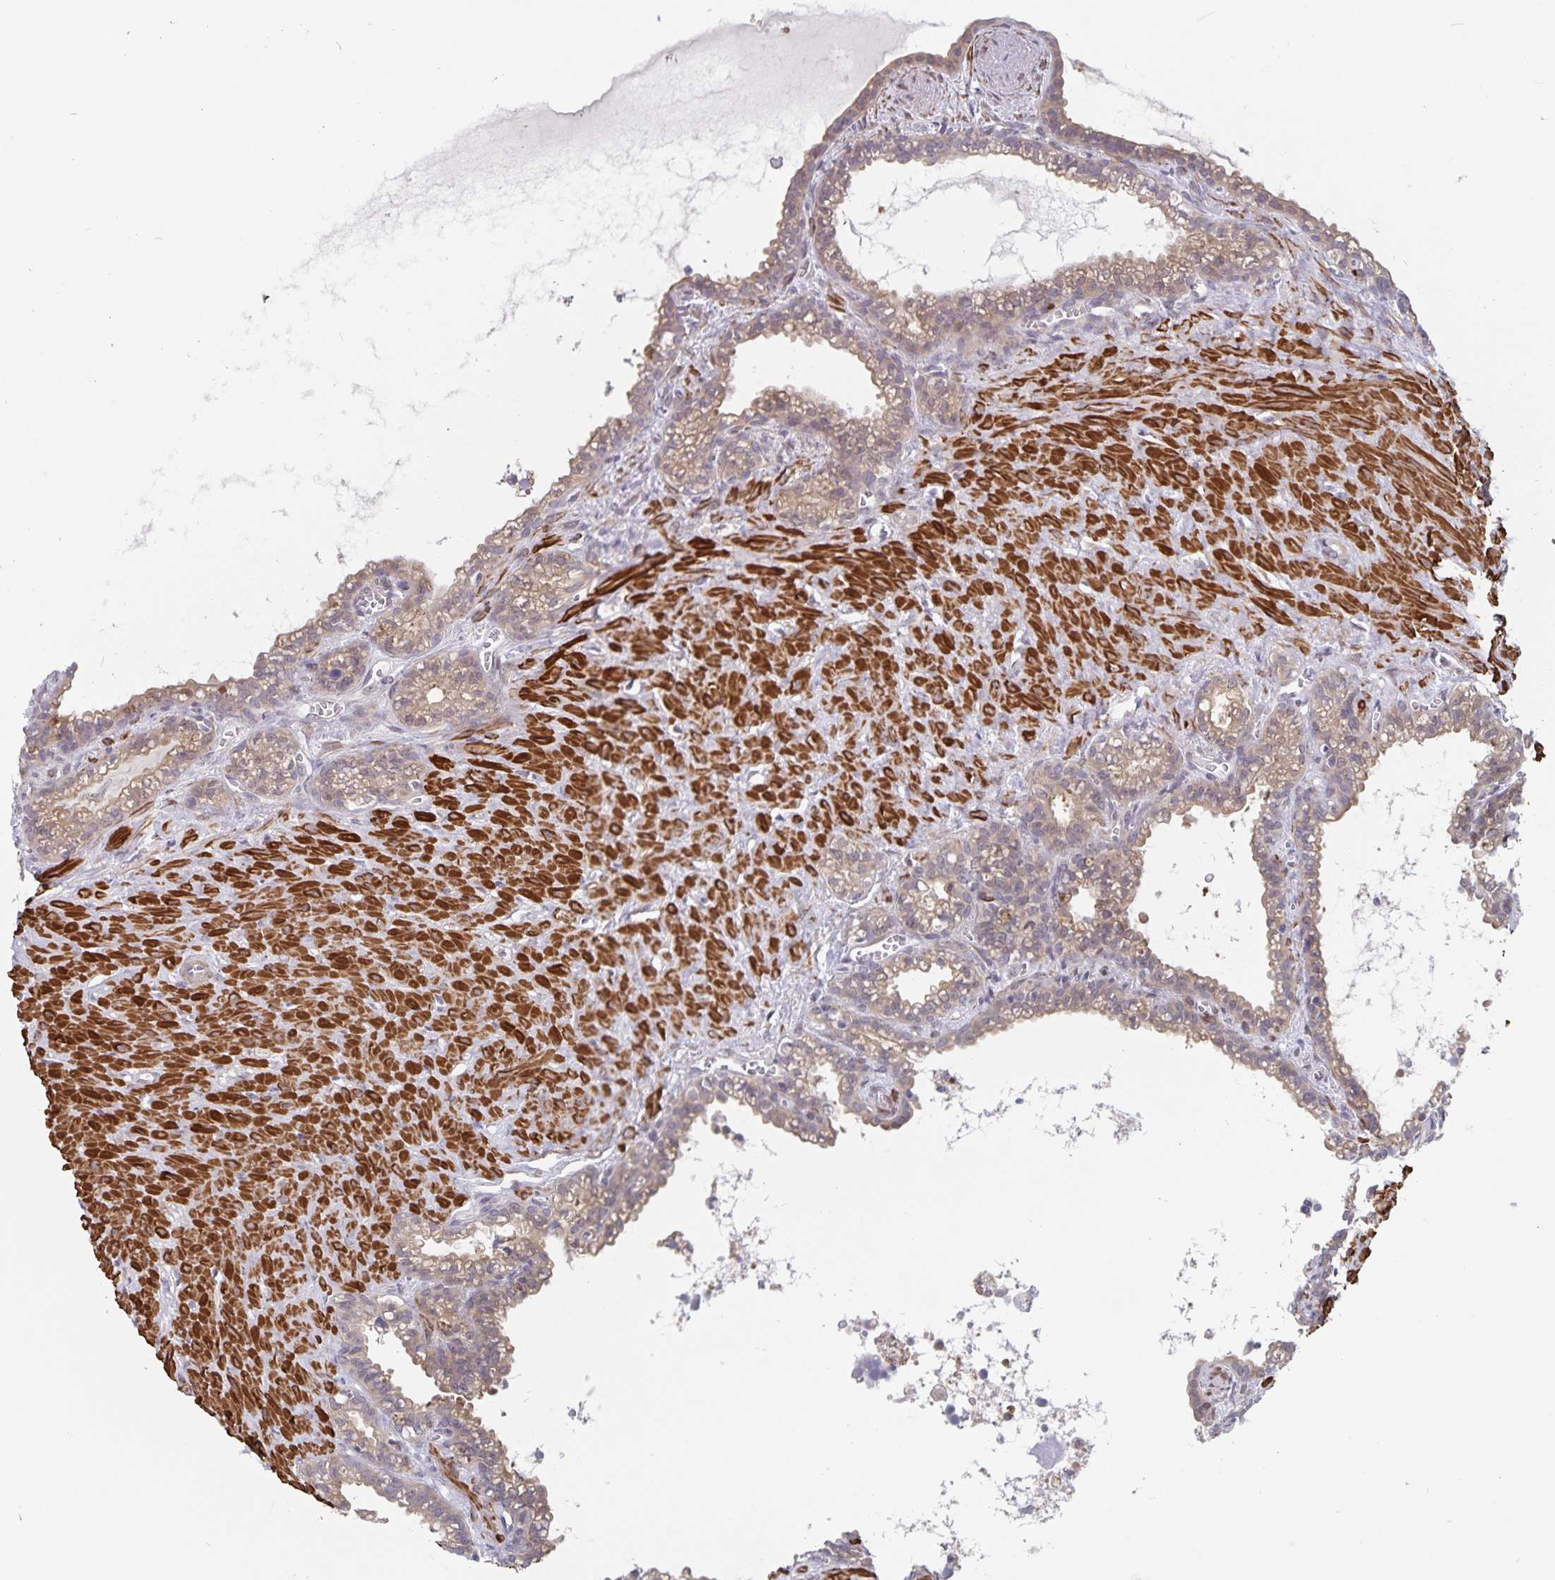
{"staining": {"intensity": "moderate", "quantity": "25%-75%", "location": "cytoplasmic/membranous,nuclear"}, "tissue": "seminal vesicle", "cell_type": "Glandular cells", "image_type": "normal", "snomed": [{"axis": "morphology", "description": "Normal tissue, NOS"}, {"axis": "topography", "description": "Seminal veicle"}], "caption": "Immunohistochemical staining of normal human seminal vesicle displays medium levels of moderate cytoplasmic/membranous,nuclear positivity in approximately 25%-75% of glandular cells.", "gene": "BAG6", "patient": {"sex": "male", "age": 76}}